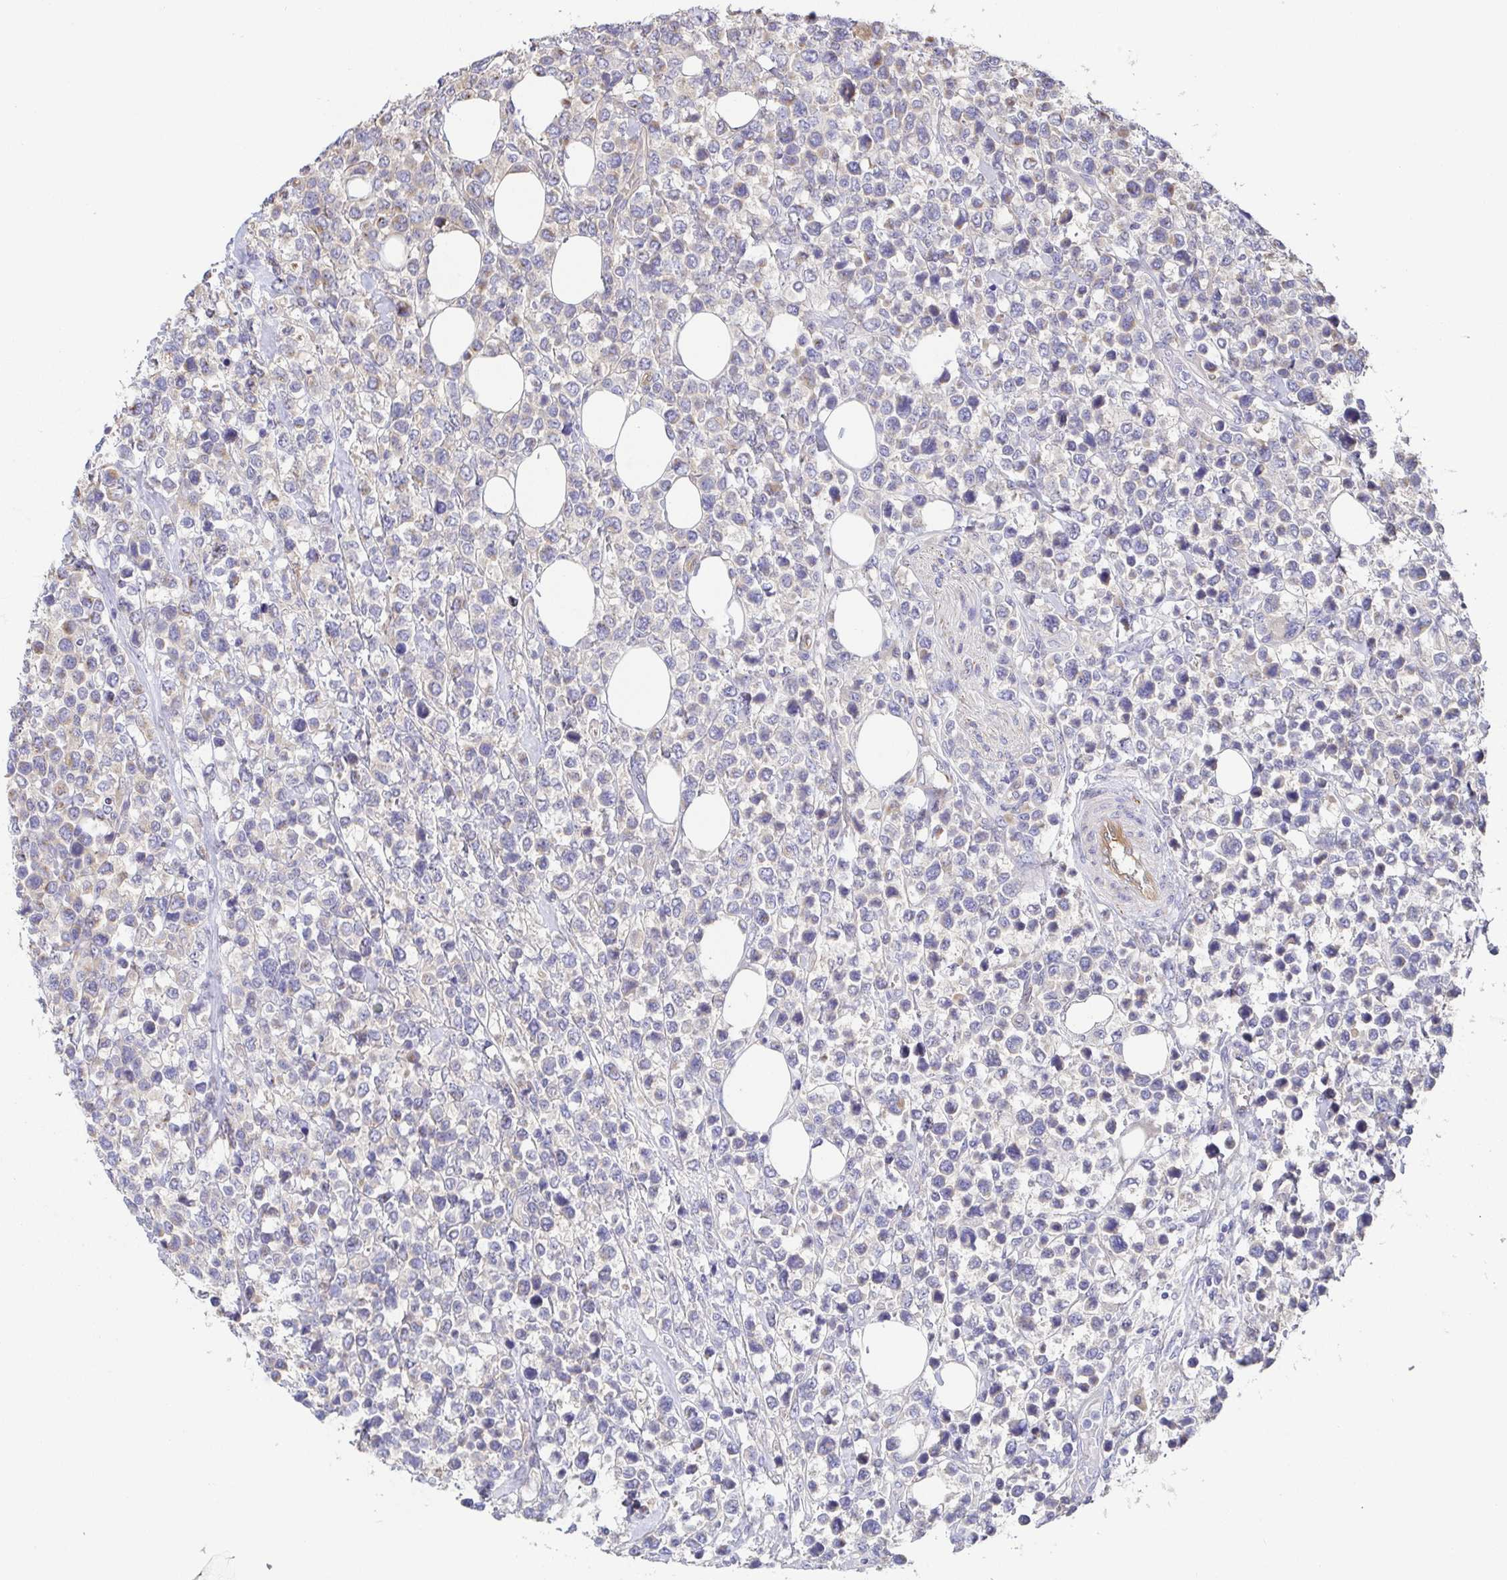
{"staining": {"intensity": "negative", "quantity": "none", "location": "none"}, "tissue": "lymphoma", "cell_type": "Tumor cells", "image_type": "cancer", "snomed": [{"axis": "morphology", "description": "Malignant lymphoma, non-Hodgkin's type, High grade"}, {"axis": "topography", "description": "Soft tissue"}], "caption": "Photomicrograph shows no significant protein positivity in tumor cells of malignant lymphoma, non-Hodgkin's type (high-grade).", "gene": "EIF3D", "patient": {"sex": "female", "age": 56}}